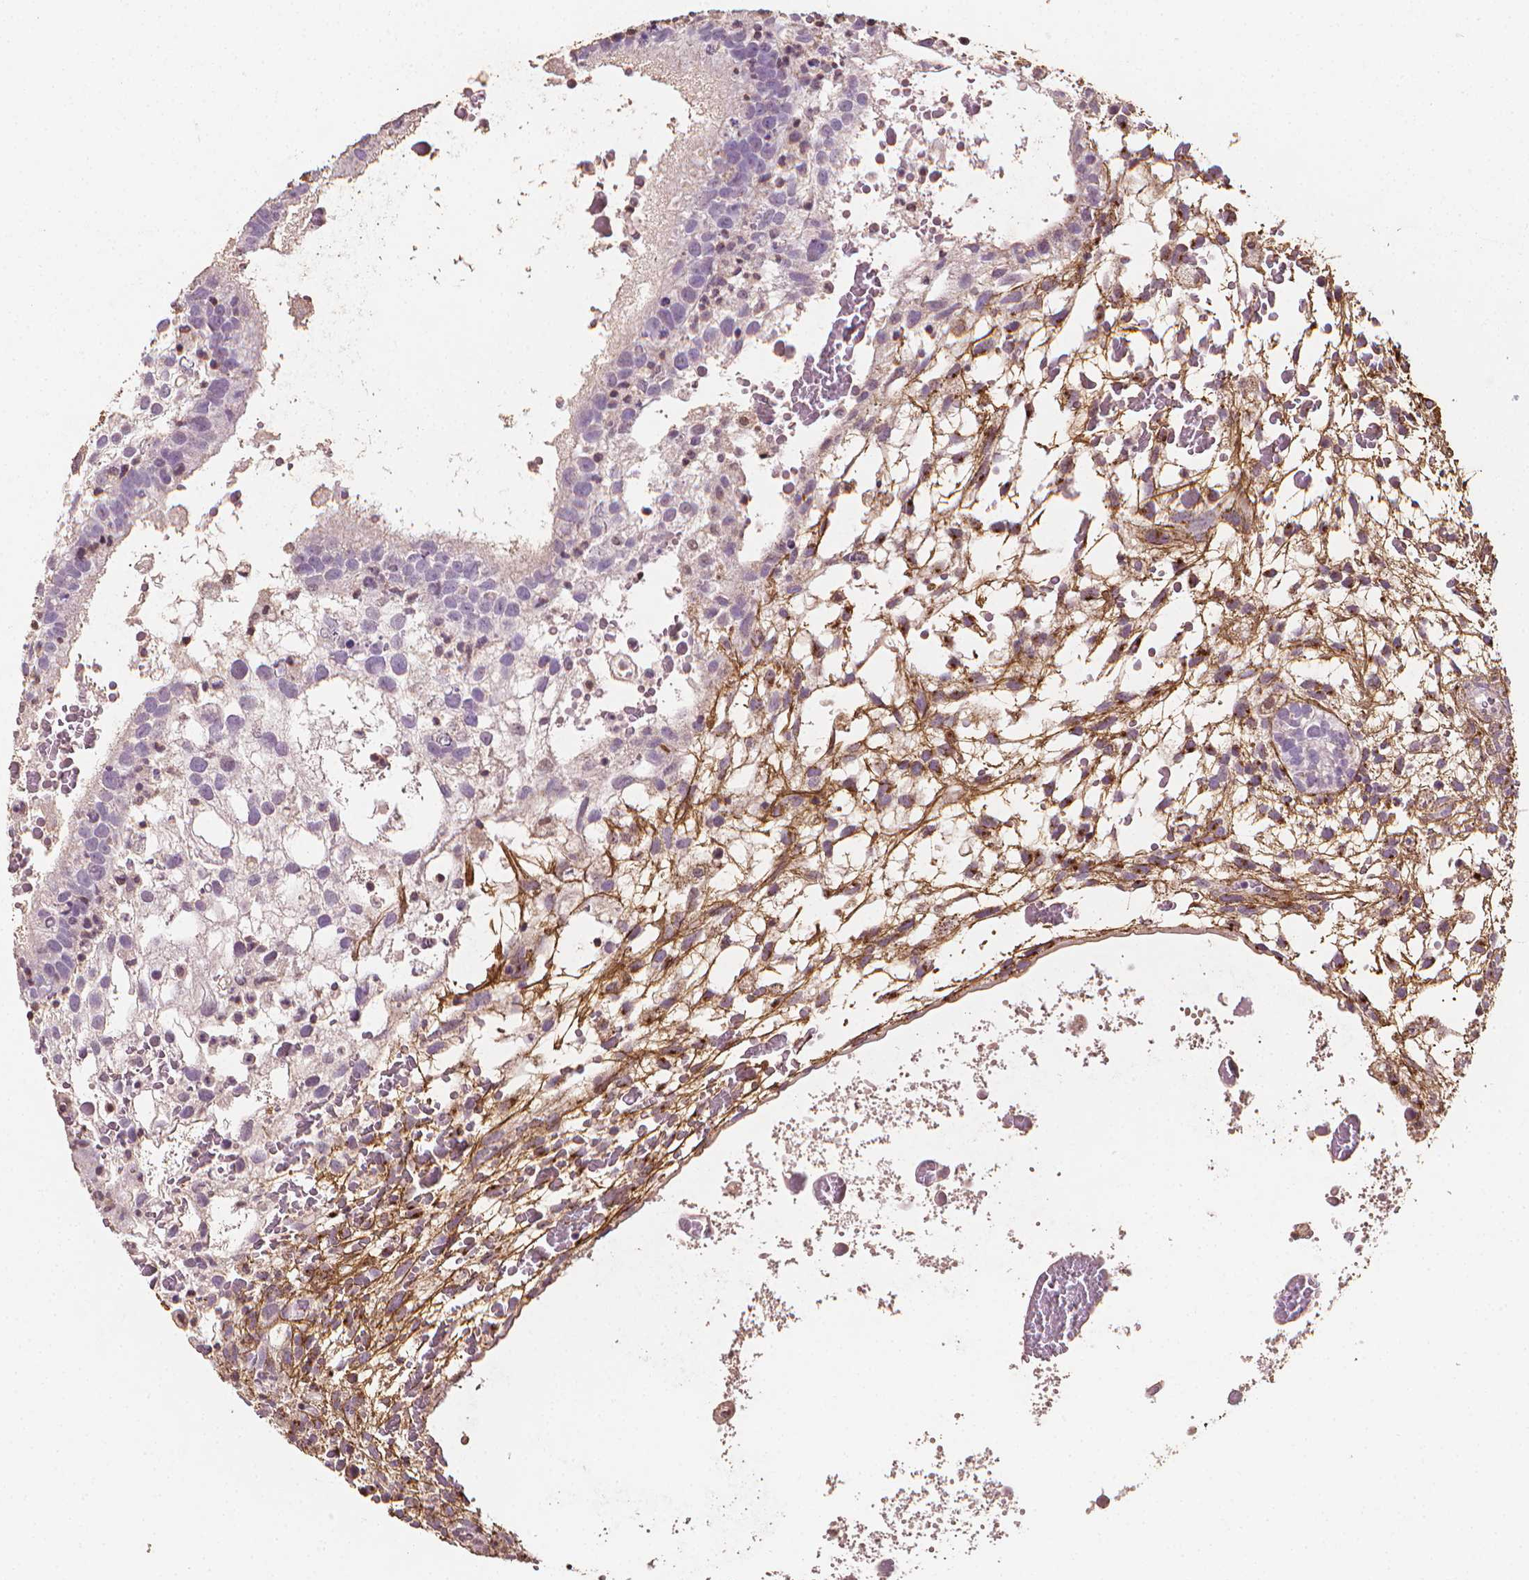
{"staining": {"intensity": "negative", "quantity": "none", "location": "none"}, "tissue": "testis cancer", "cell_type": "Tumor cells", "image_type": "cancer", "snomed": [{"axis": "morphology", "description": "Normal tissue, NOS"}, {"axis": "morphology", "description": "Carcinoma, Embryonal, NOS"}, {"axis": "topography", "description": "Testis"}], "caption": "Immunohistochemical staining of human testis cancer (embryonal carcinoma) exhibits no significant positivity in tumor cells.", "gene": "DCN", "patient": {"sex": "male", "age": 32}}